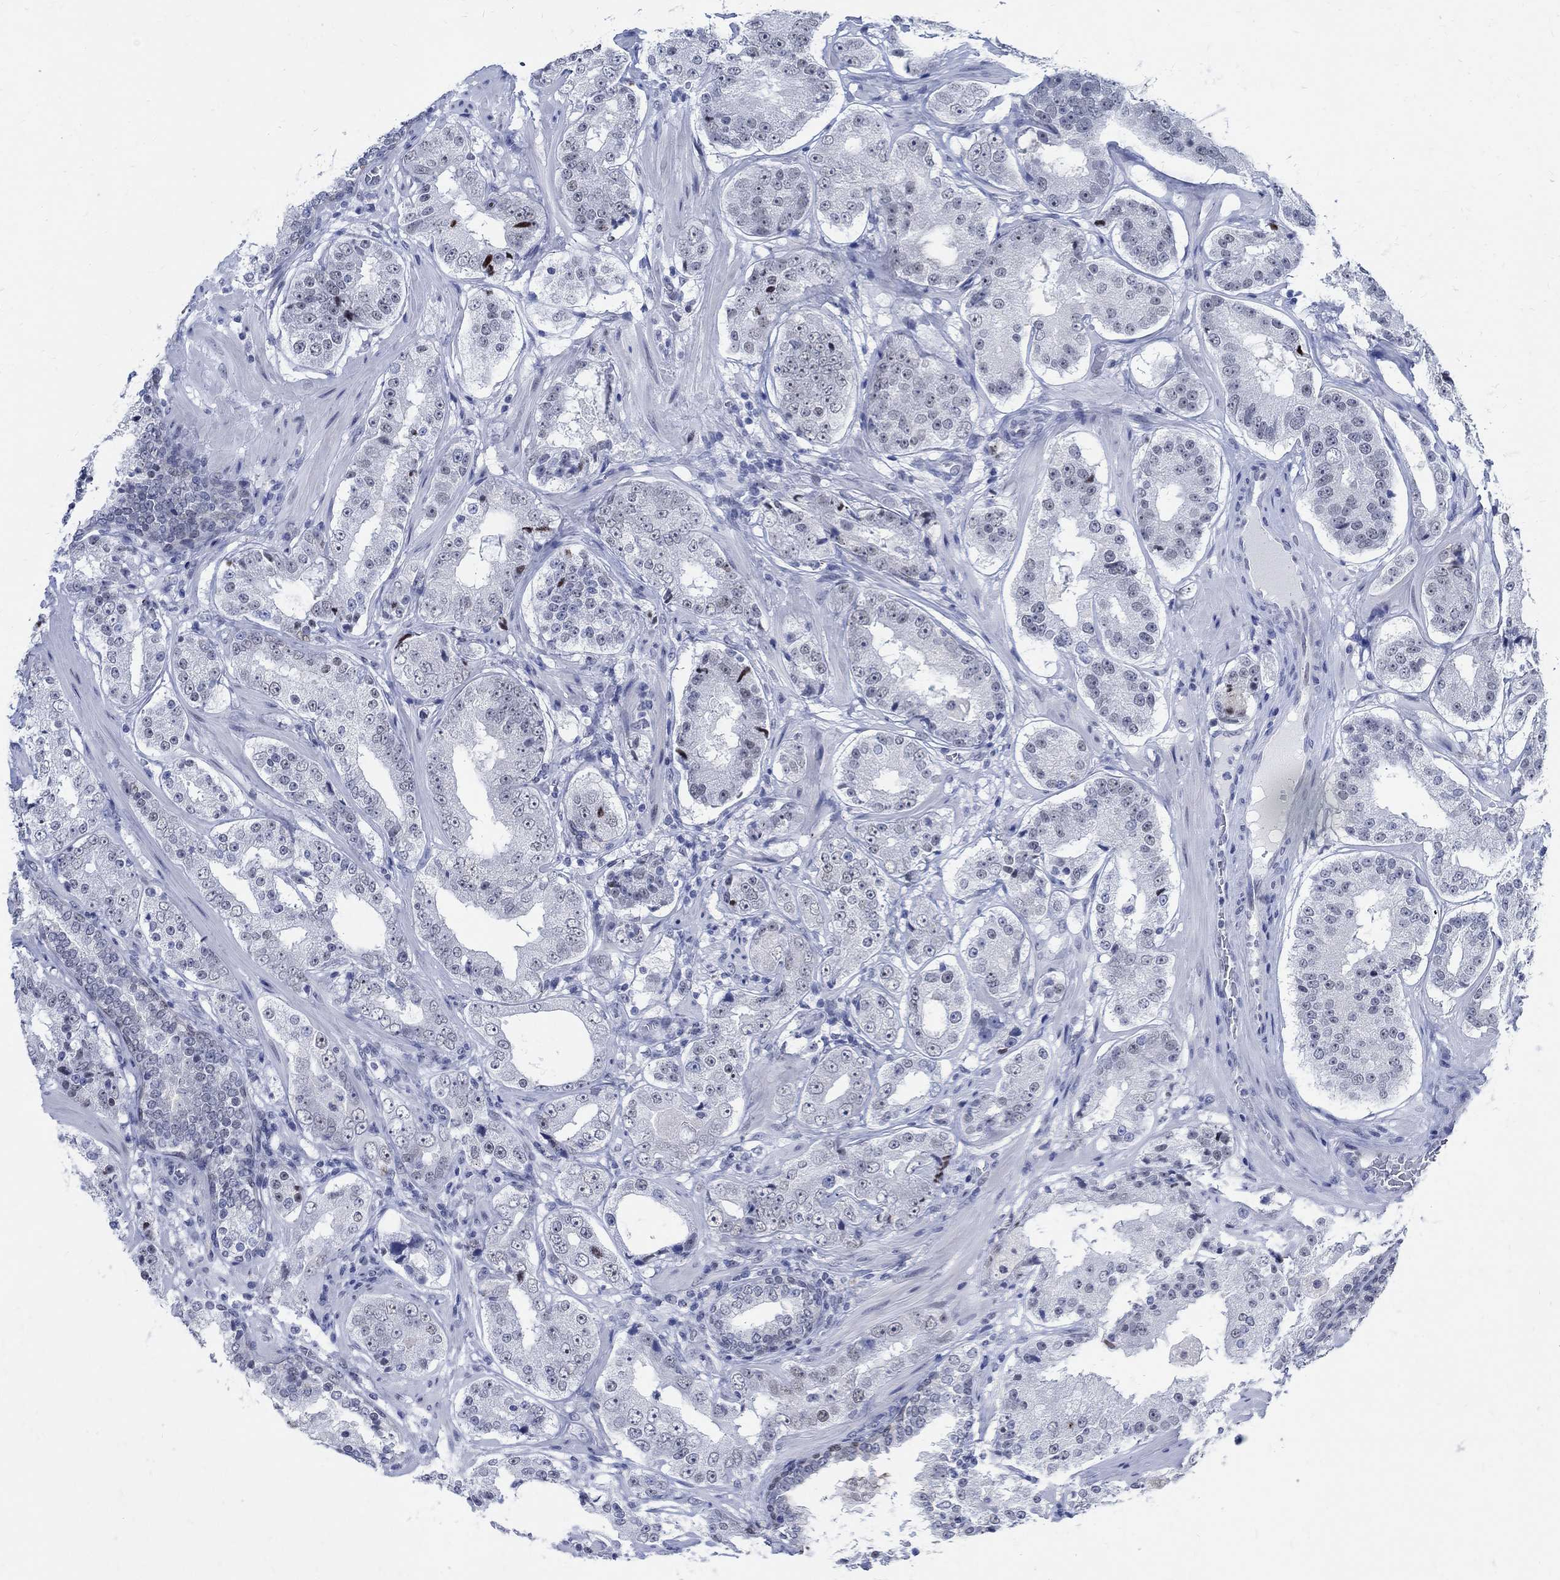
{"staining": {"intensity": "weak", "quantity": "<25%", "location": "nuclear"}, "tissue": "prostate cancer", "cell_type": "Tumor cells", "image_type": "cancer", "snomed": [{"axis": "morphology", "description": "Adenocarcinoma, Low grade"}, {"axis": "topography", "description": "Prostate"}], "caption": "This is a photomicrograph of immunohistochemistry (IHC) staining of prostate cancer (adenocarcinoma (low-grade)), which shows no staining in tumor cells.", "gene": "DLK1", "patient": {"sex": "male", "age": 60}}